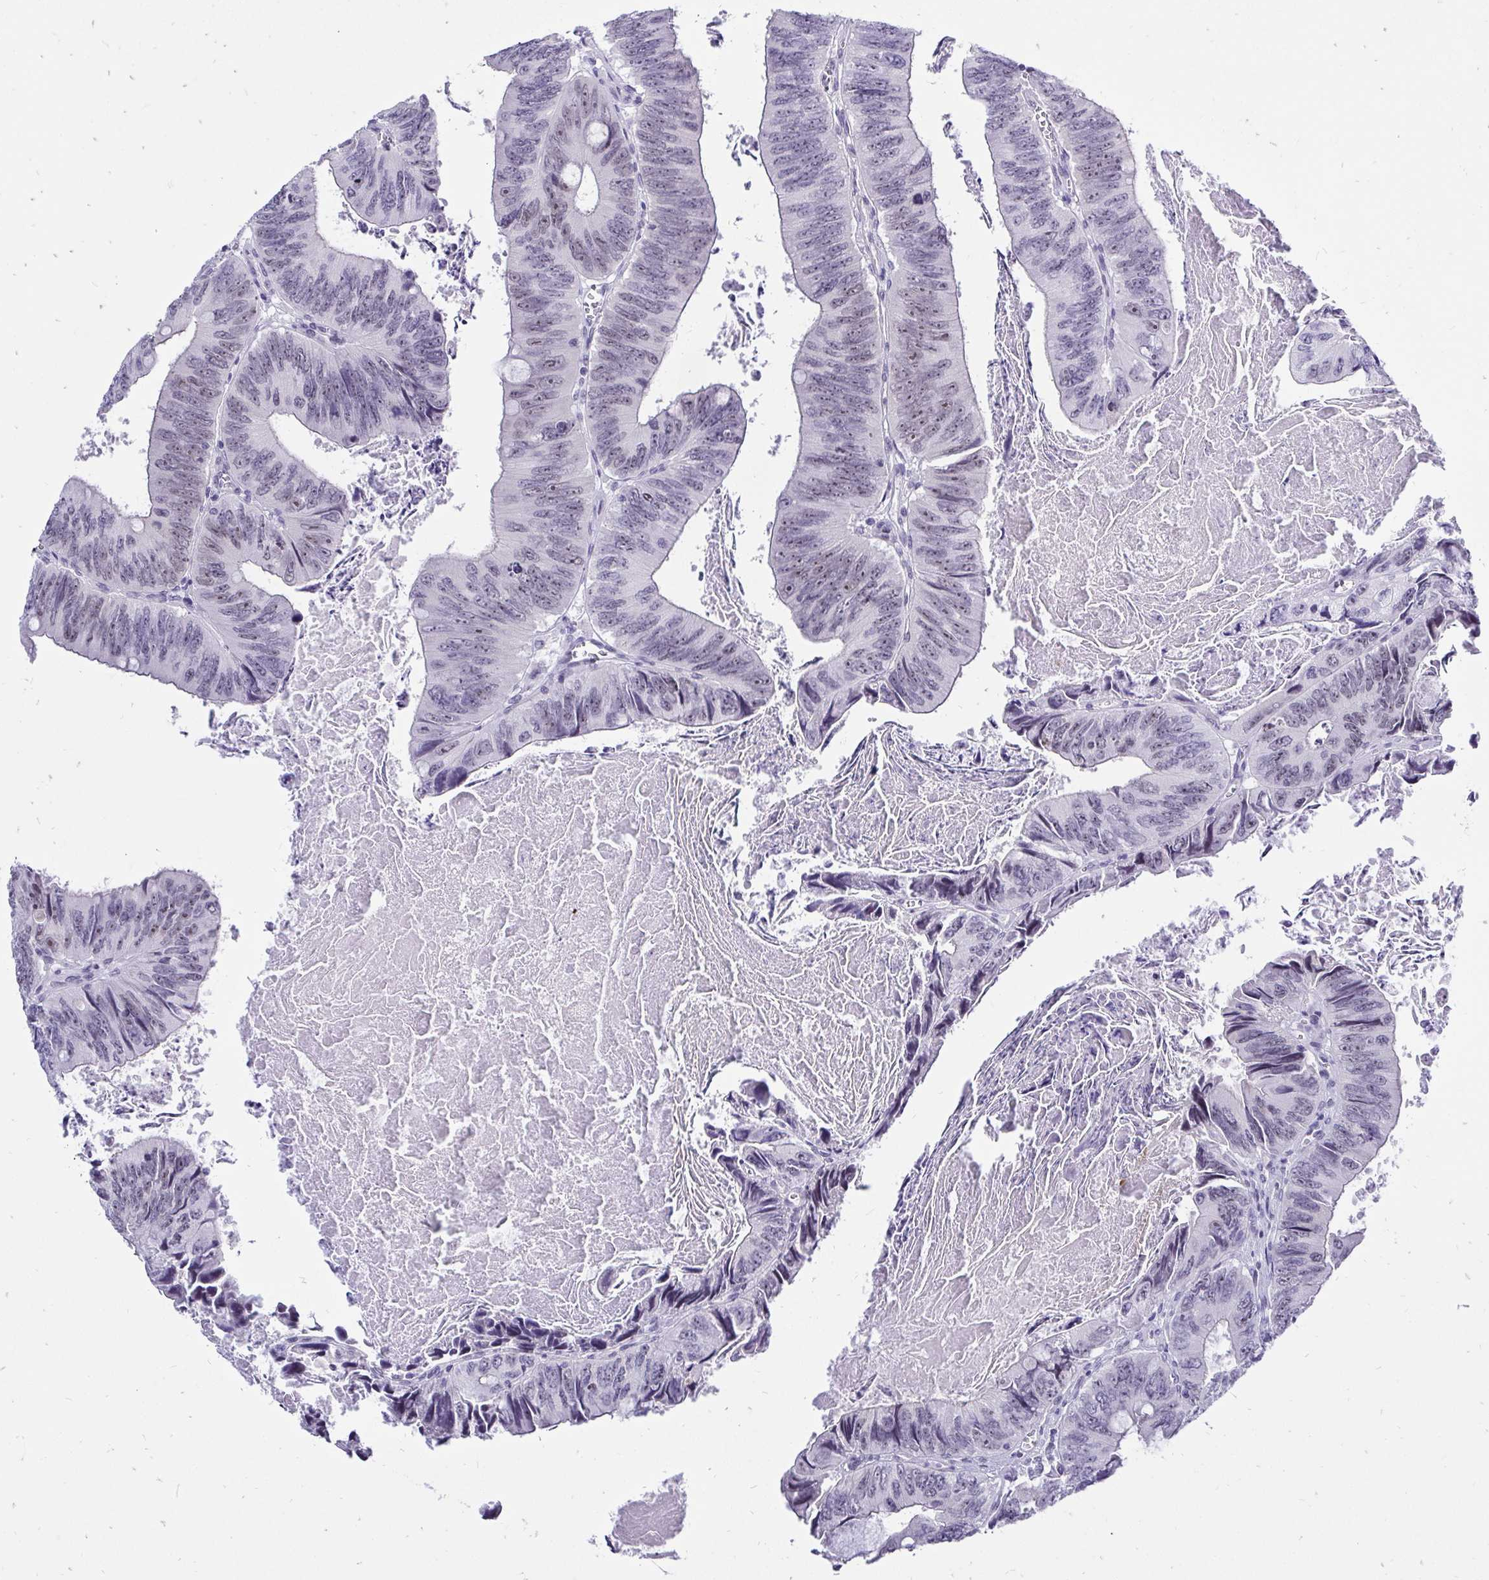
{"staining": {"intensity": "weak", "quantity": "25%-75%", "location": "nuclear"}, "tissue": "colorectal cancer", "cell_type": "Tumor cells", "image_type": "cancer", "snomed": [{"axis": "morphology", "description": "Adenocarcinoma, NOS"}, {"axis": "topography", "description": "Colon"}], "caption": "A brown stain highlights weak nuclear staining of a protein in human colorectal cancer tumor cells.", "gene": "ZNF860", "patient": {"sex": "female", "age": 84}}